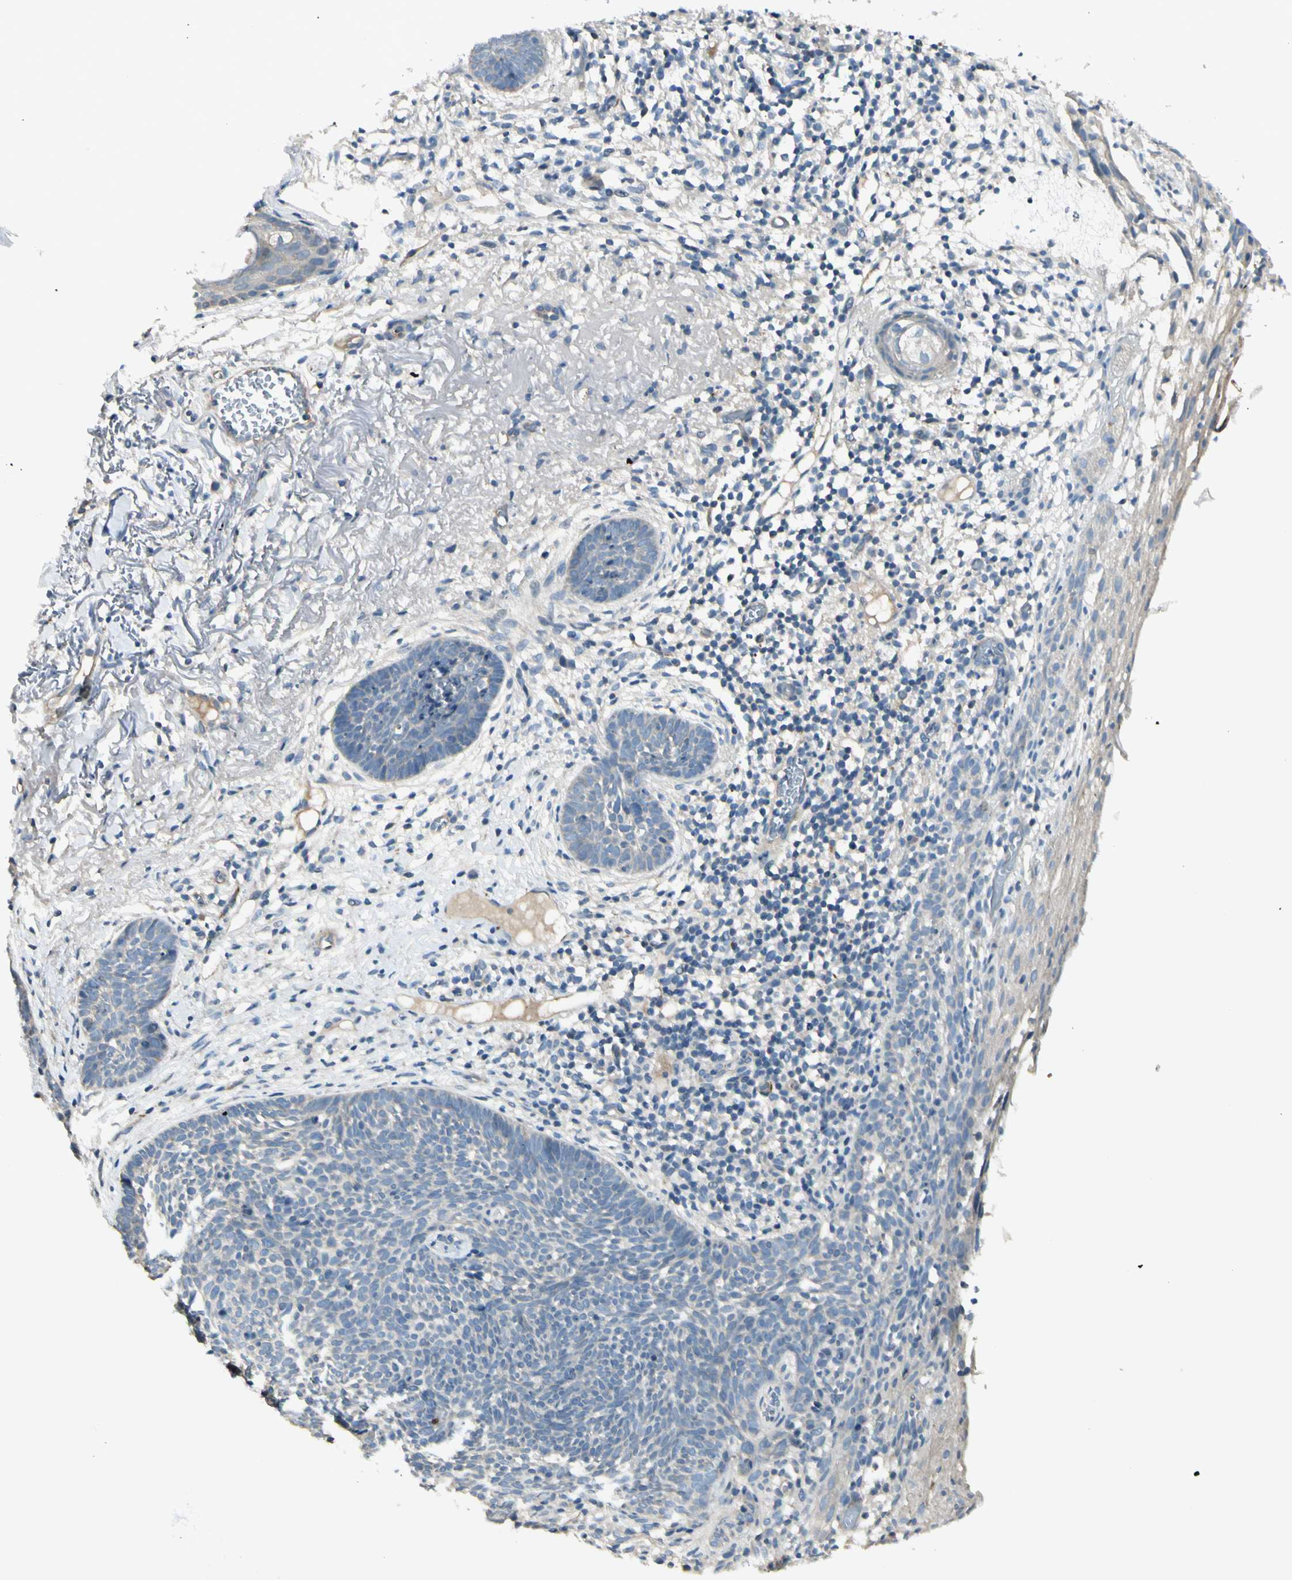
{"staining": {"intensity": "negative", "quantity": "none", "location": "none"}, "tissue": "skin cancer", "cell_type": "Tumor cells", "image_type": "cancer", "snomed": [{"axis": "morphology", "description": "Basal cell carcinoma"}, {"axis": "topography", "description": "Skin"}], "caption": "The IHC photomicrograph has no significant staining in tumor cells of skin basal cell carcinoma tissue.", "gene": "ADGRA3", "patient": {"sex": "female", "age": 70}}